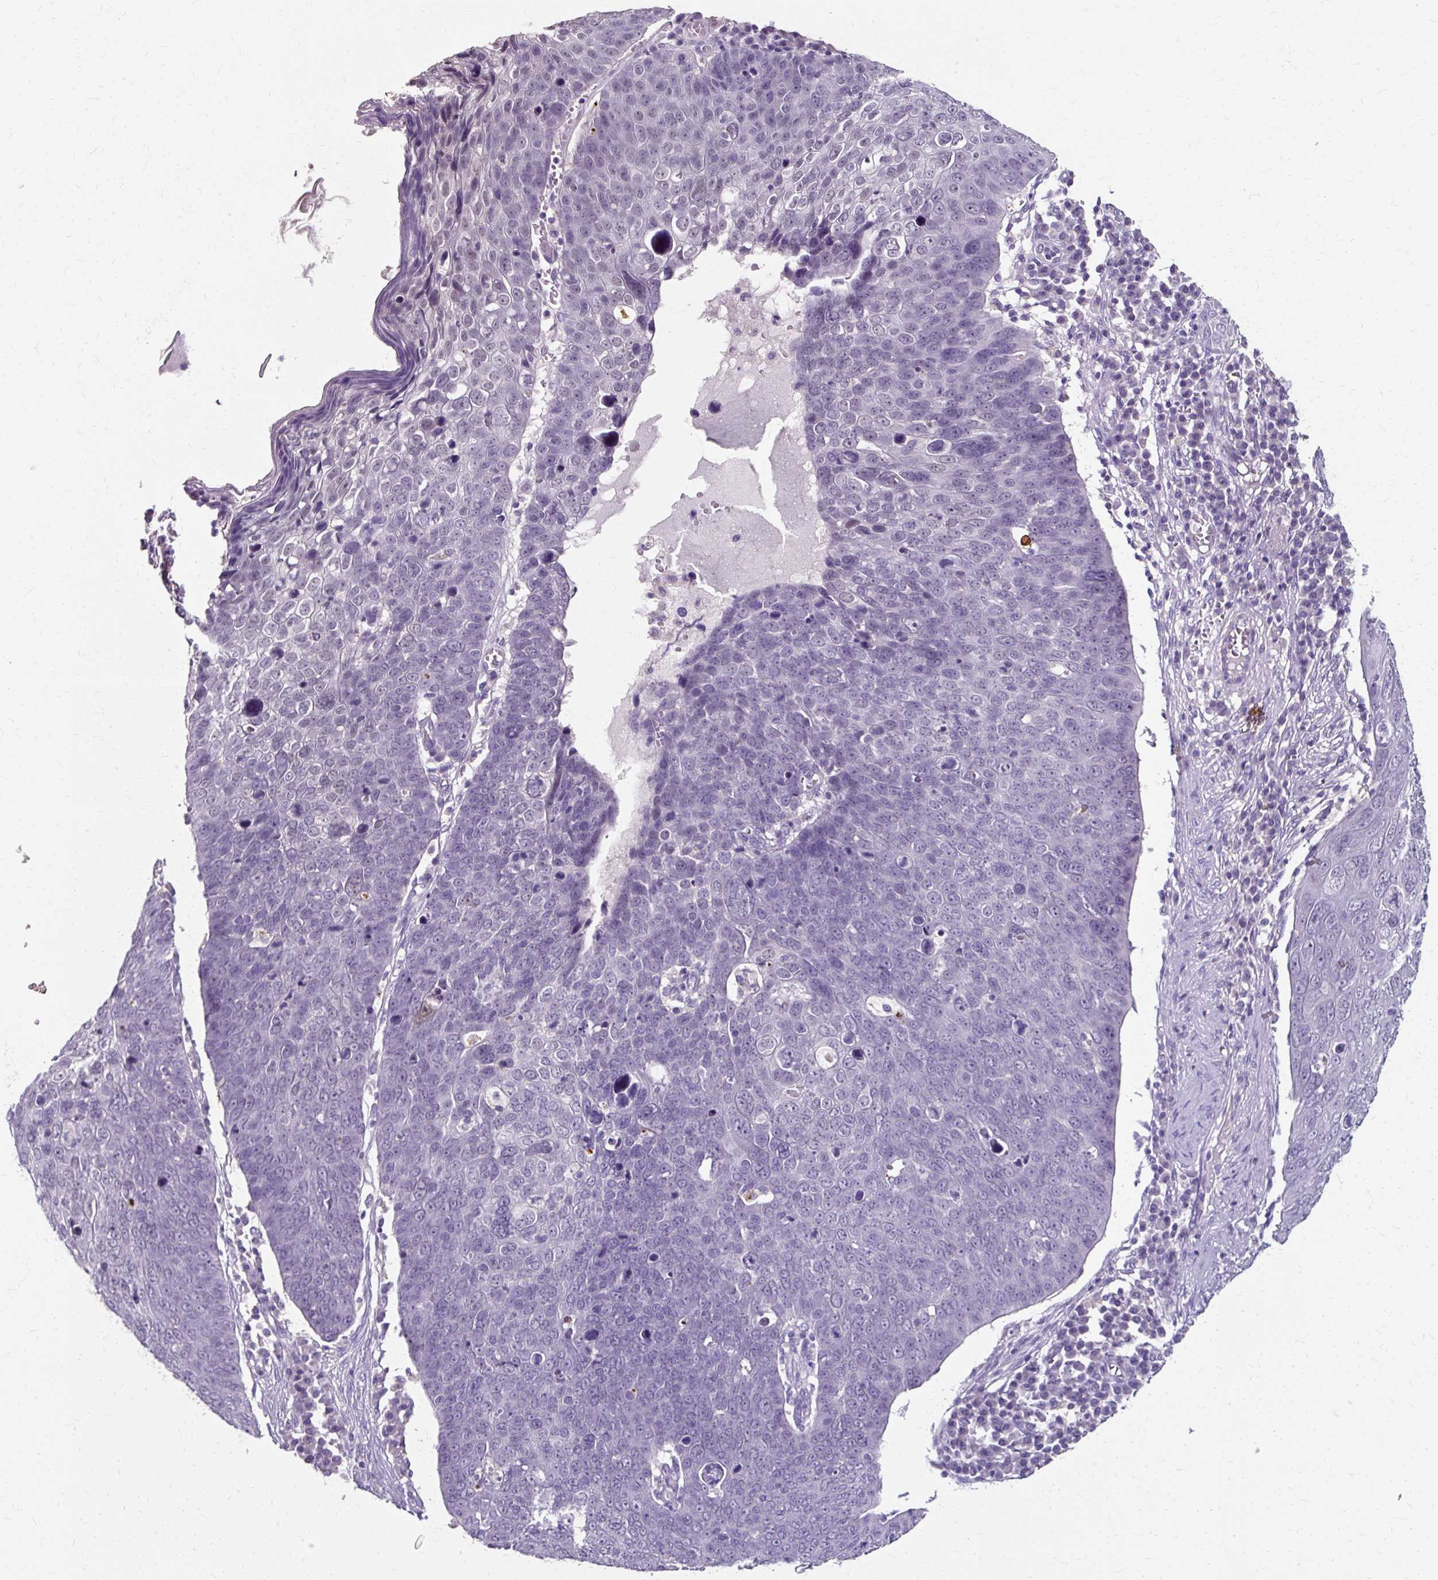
{"staining": {"intensity": "negative", "quantity": "none", "location": "none"}, "tissue": "skin cancer", "cell_type": "Tumor cells", "image_type": "cancer", "snomed": [{"axis": "morphology", "description": "Squamous cell carcinoma, NOS"}, {"axis": "topography", "description": "Skin"}], "caption": "This is a photomicrograph of IHC staining of skin cancer (squamous cell carcinoma), which shows no staining in tumor cells. Nuclei are stained in blue.", "gene": "KLHL24", "patient": {"sex": "male", "age": 71}}